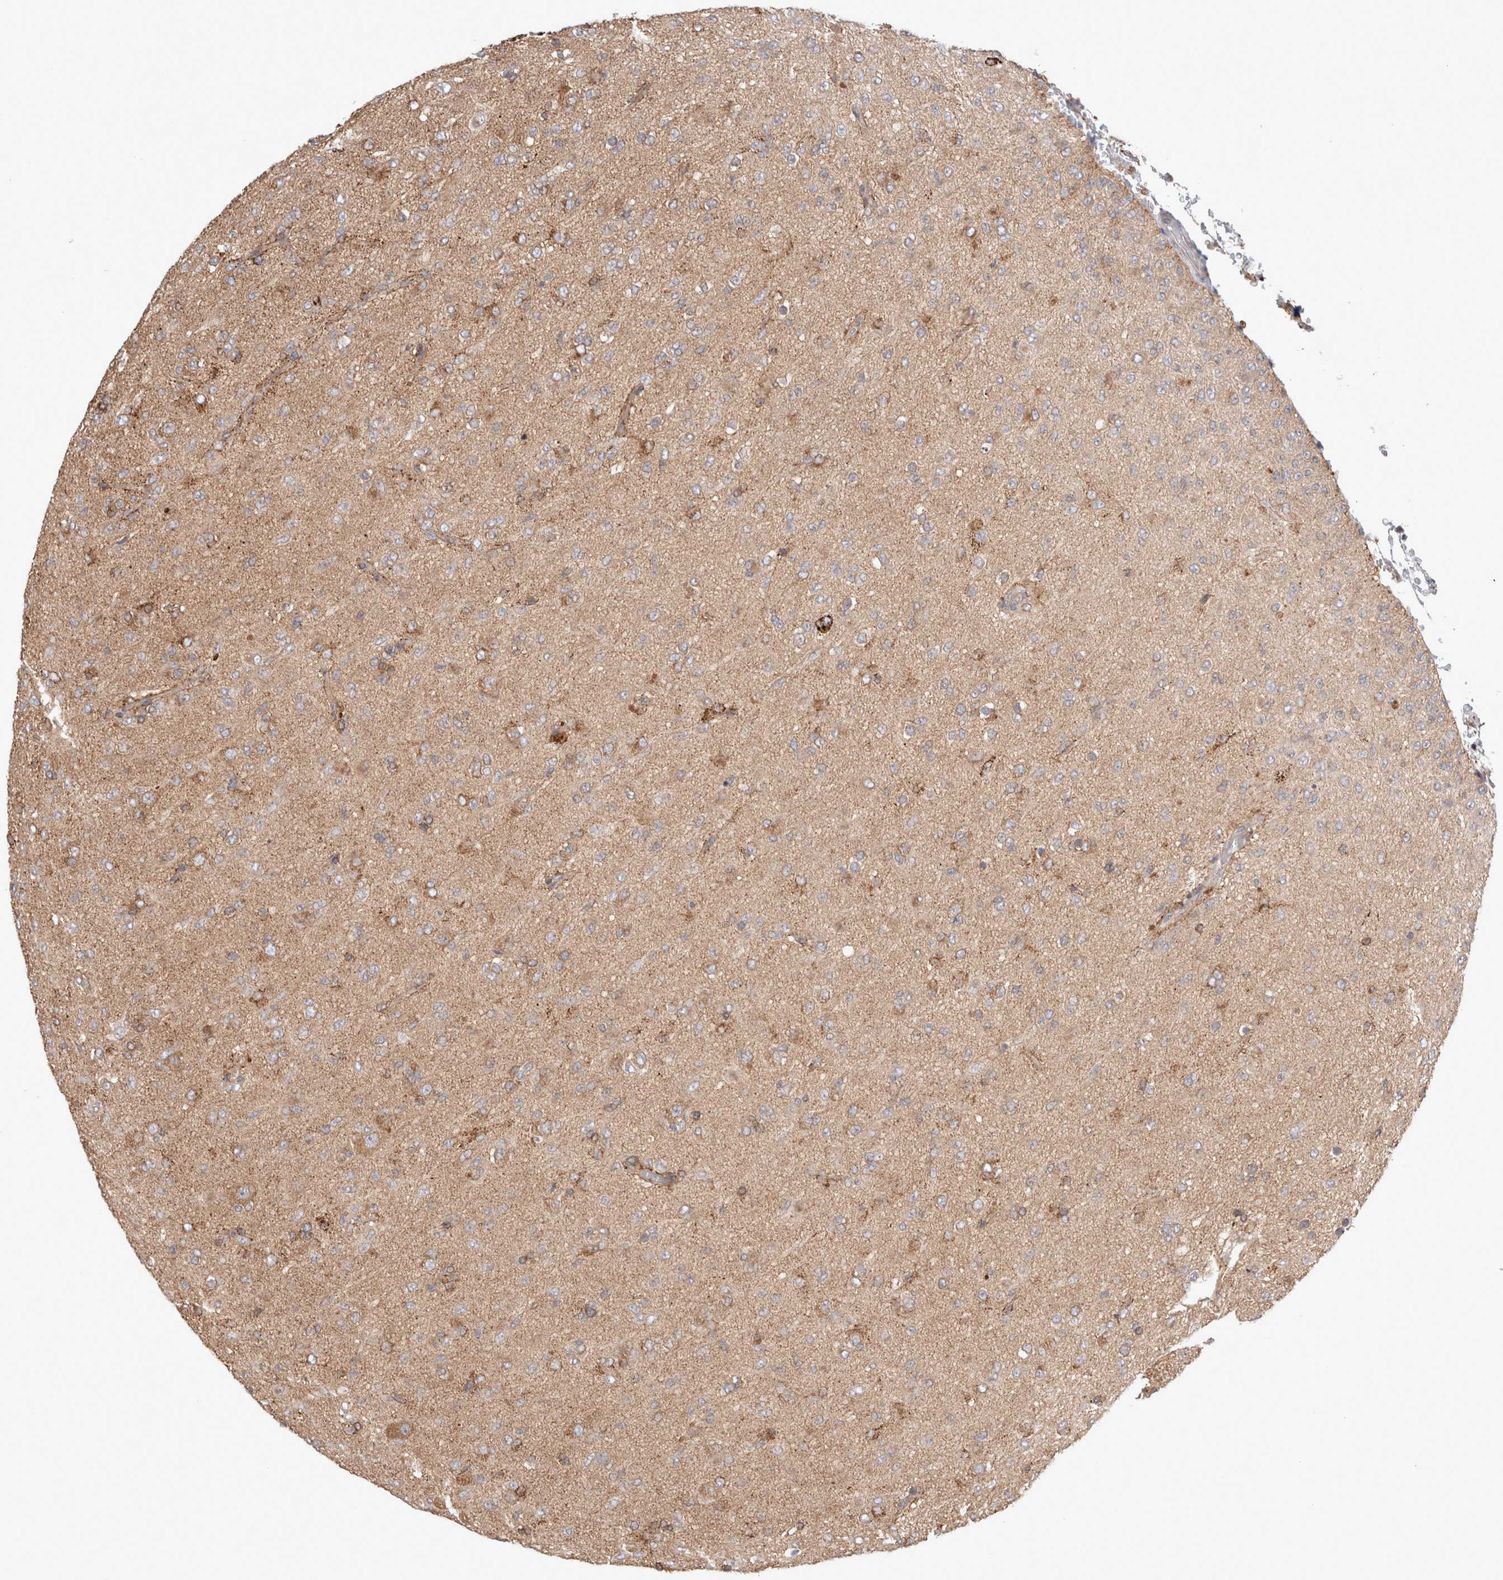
{"staining": {"intensity": "moderate", "quantity": "25%-75%", "location": "cytoplasmic/membranous"}, "tissue": "glioma", "cell_type": "Tumor cells", "image_type": "cancer", "snomed": [{"axis": "morphology", "description": "Glioma, malignant, Low grade"}, {"axis": "topography", "description": "Brain"}], "caption": "Human glioma stained with a brown dye demonstrates moderate cytoplasmic/membranous positive positivity in approximately 25%-75% of tumor cells.", "gene": "HROB", "patient": {"sex": "male", "age": 65}}